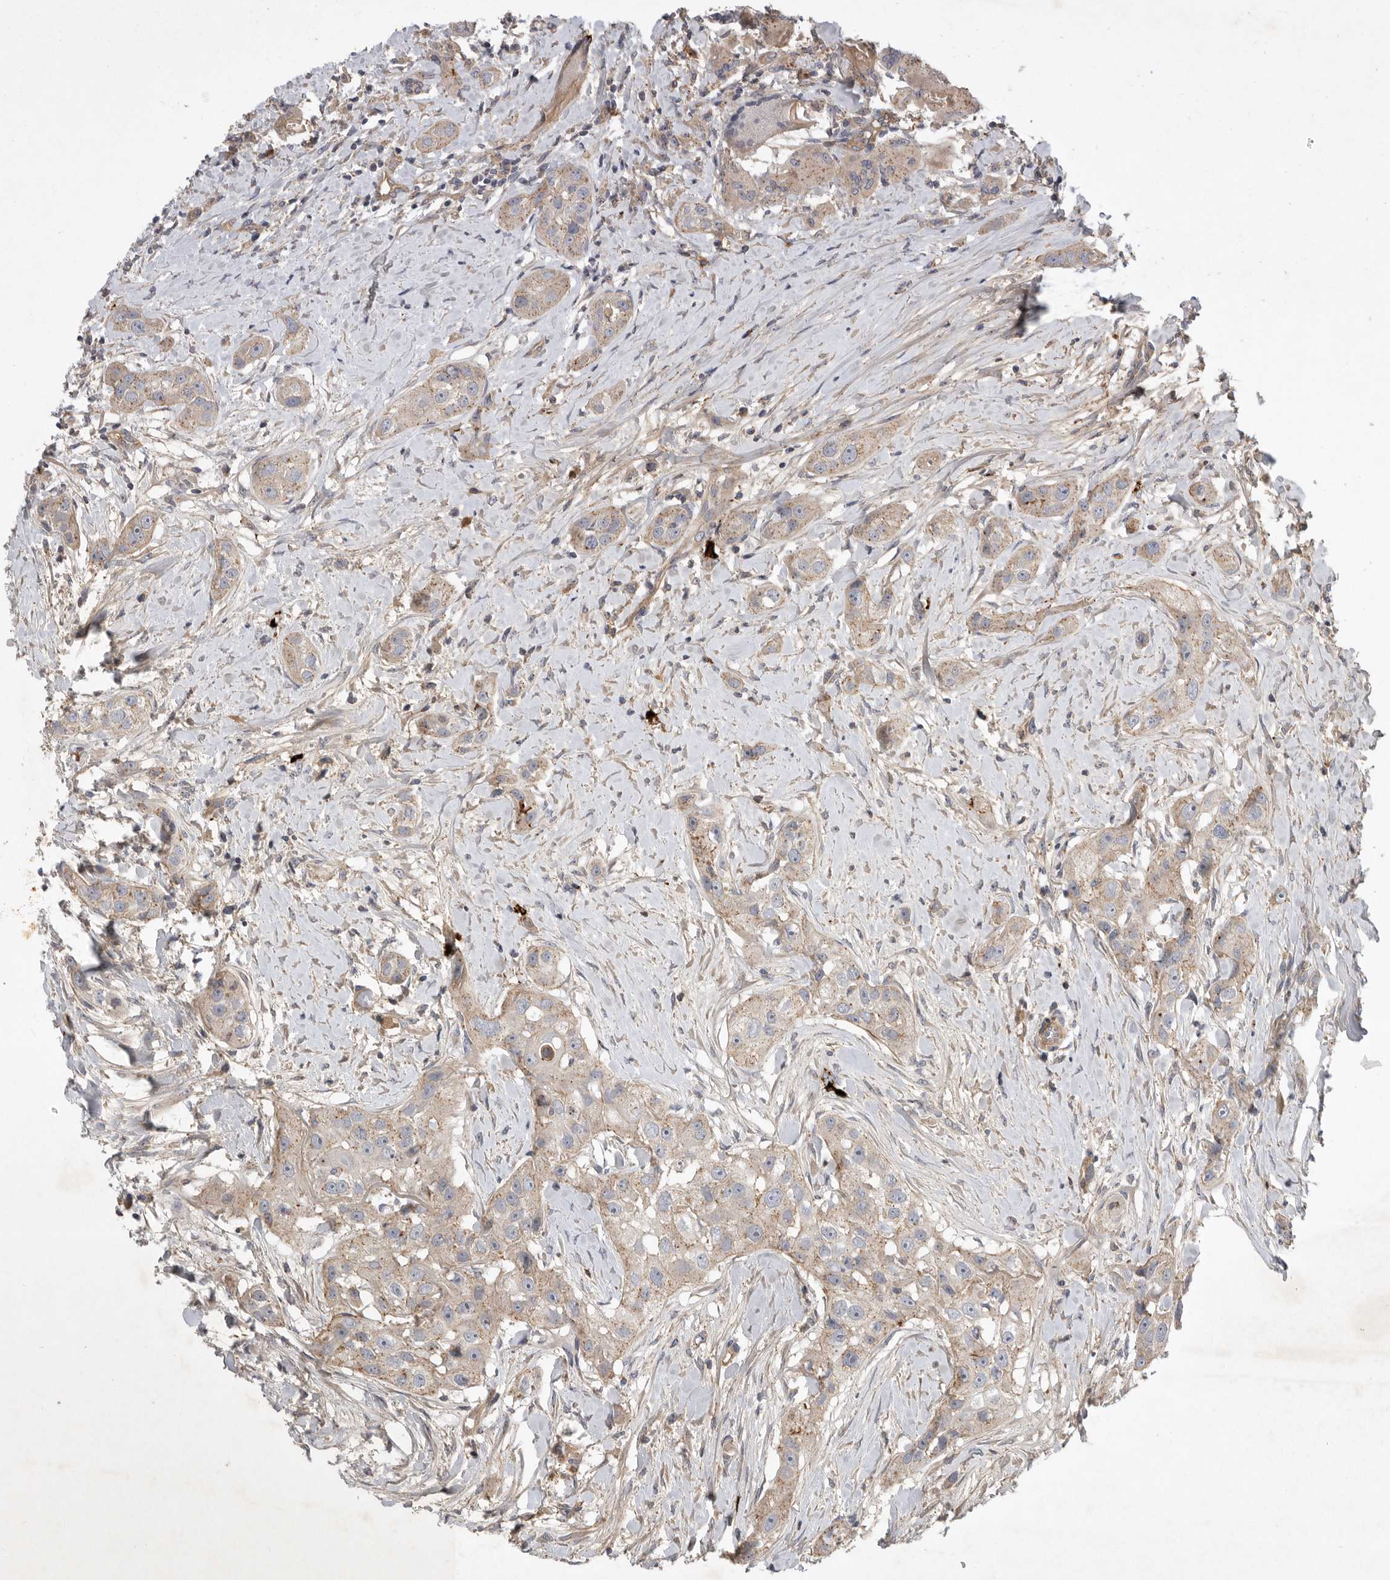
{"staining": {"intensity": "weak", "quantity": ">75%", "location": "cytoplasmic/membranous"}, "tissue": "head and neck cancer", "cell_type": "Tumor cells", "image_type": "cancer", "snomed": [{"axis": "morphology", "description": "Normal tissue, NOS"}, {"axis": "morphology", "description": "Squamous cell carcinoma, NOS"}, {"axis": "topography", "description": "Skeletal muscle"}, {"axis": "topography", "description": "Head-Neck"}], "caption": "A brown stain highlights weak cytoplasmic/membranous expression of a protein in squamous cell carcinoma (head and neck) tumor cells.", "gene": "MLPH", "patient": {"sex": "male", "age": 51}}